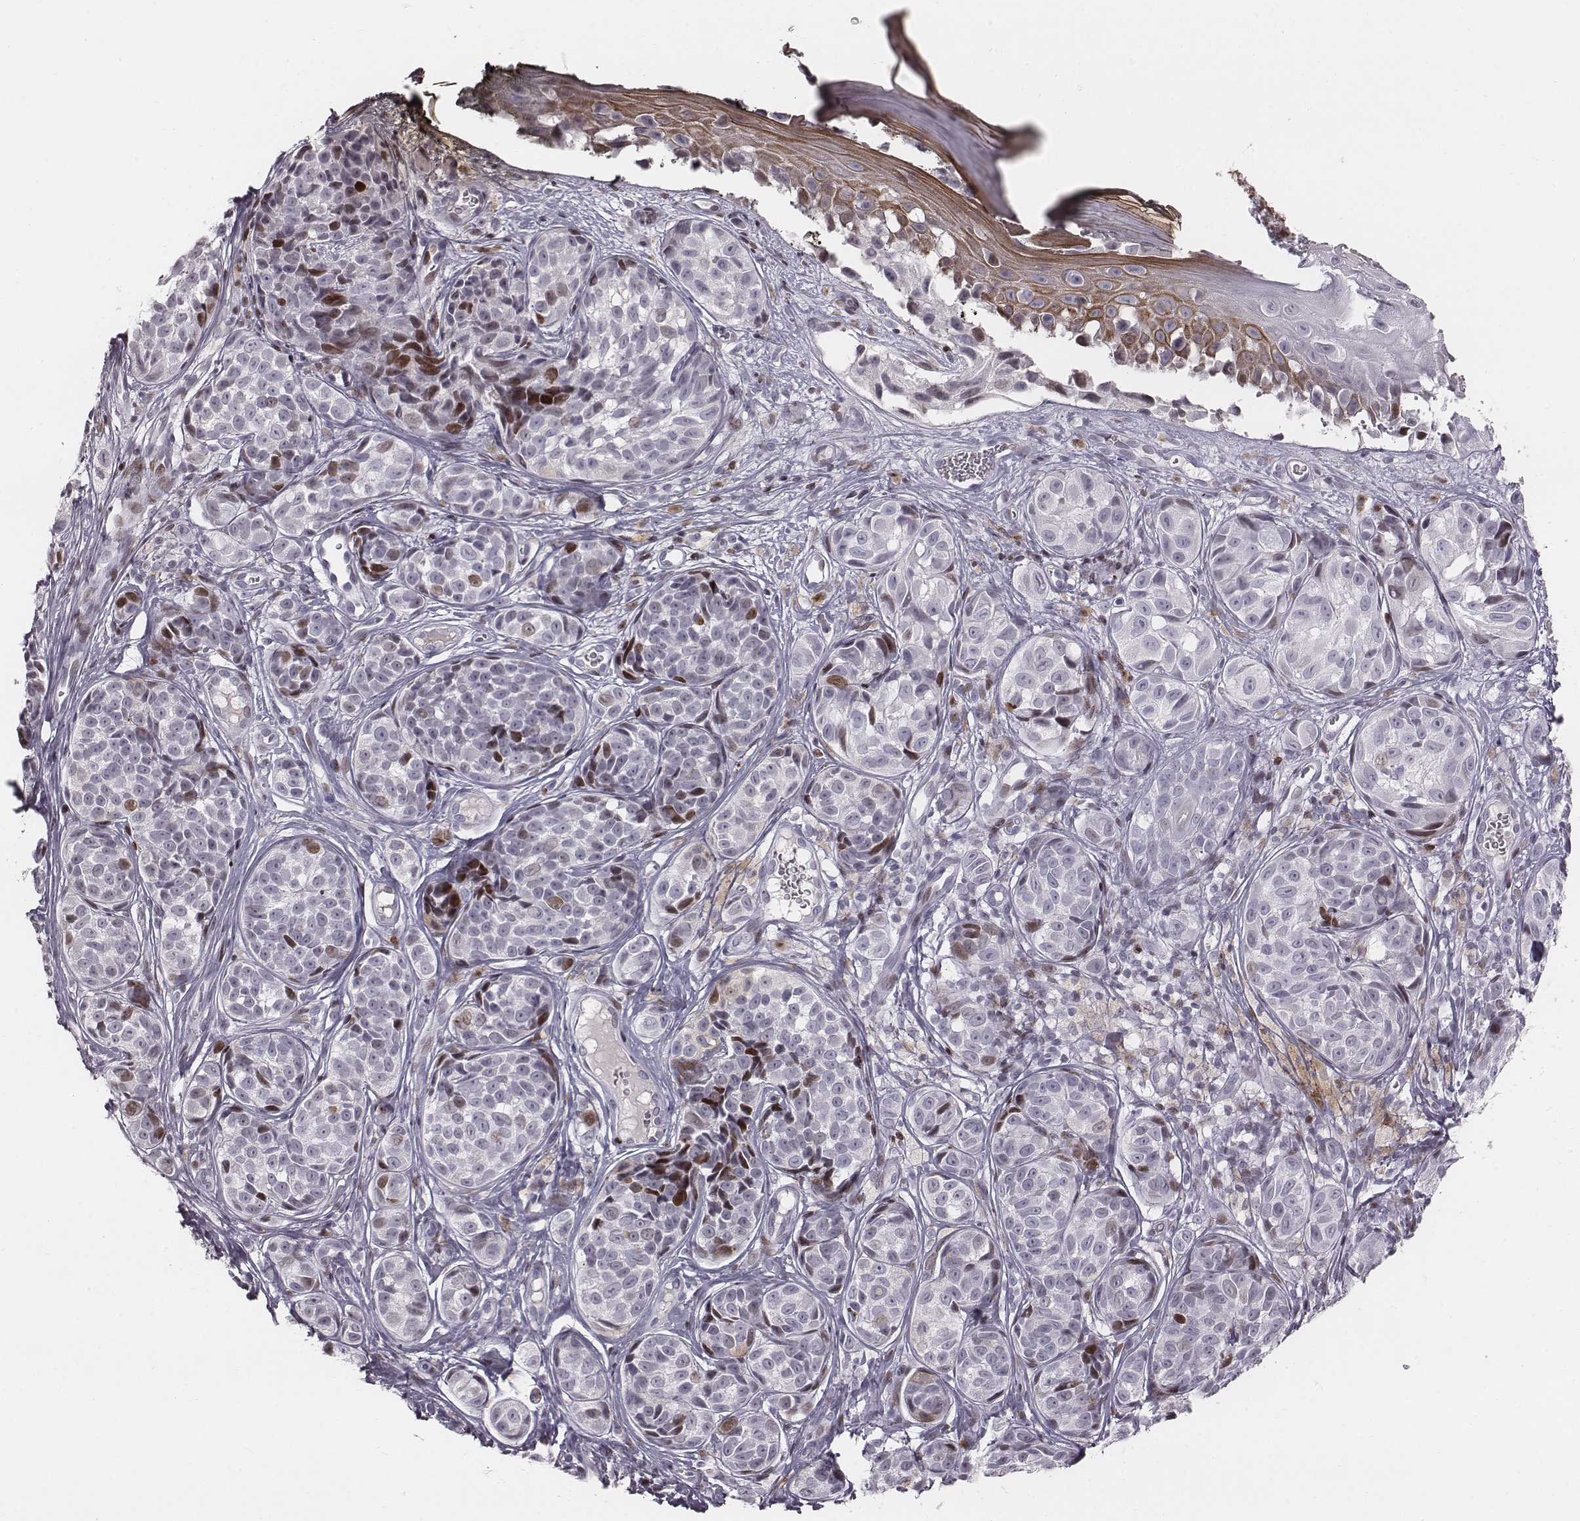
{"staining": {"intensity": "negative", "quantity": "none", "location": "none"}, "tissue": "melanoma", "cell_type": "Tumor cells", "image_type": "cancer", "snomed": [{"axis": "morphology", "description": "Malignant melanoma, NOS"}, {"axis": "topography", "description": "Skin"}], "caption": "IHC image of neoplastic tissue: malignant melanoma stained with DAB (3,3'-diaminobenzidine) exhibits no significant protein expression in tumor cells.", "gene": "NDC1", "patient": {"sex": "male", "age": 48}}